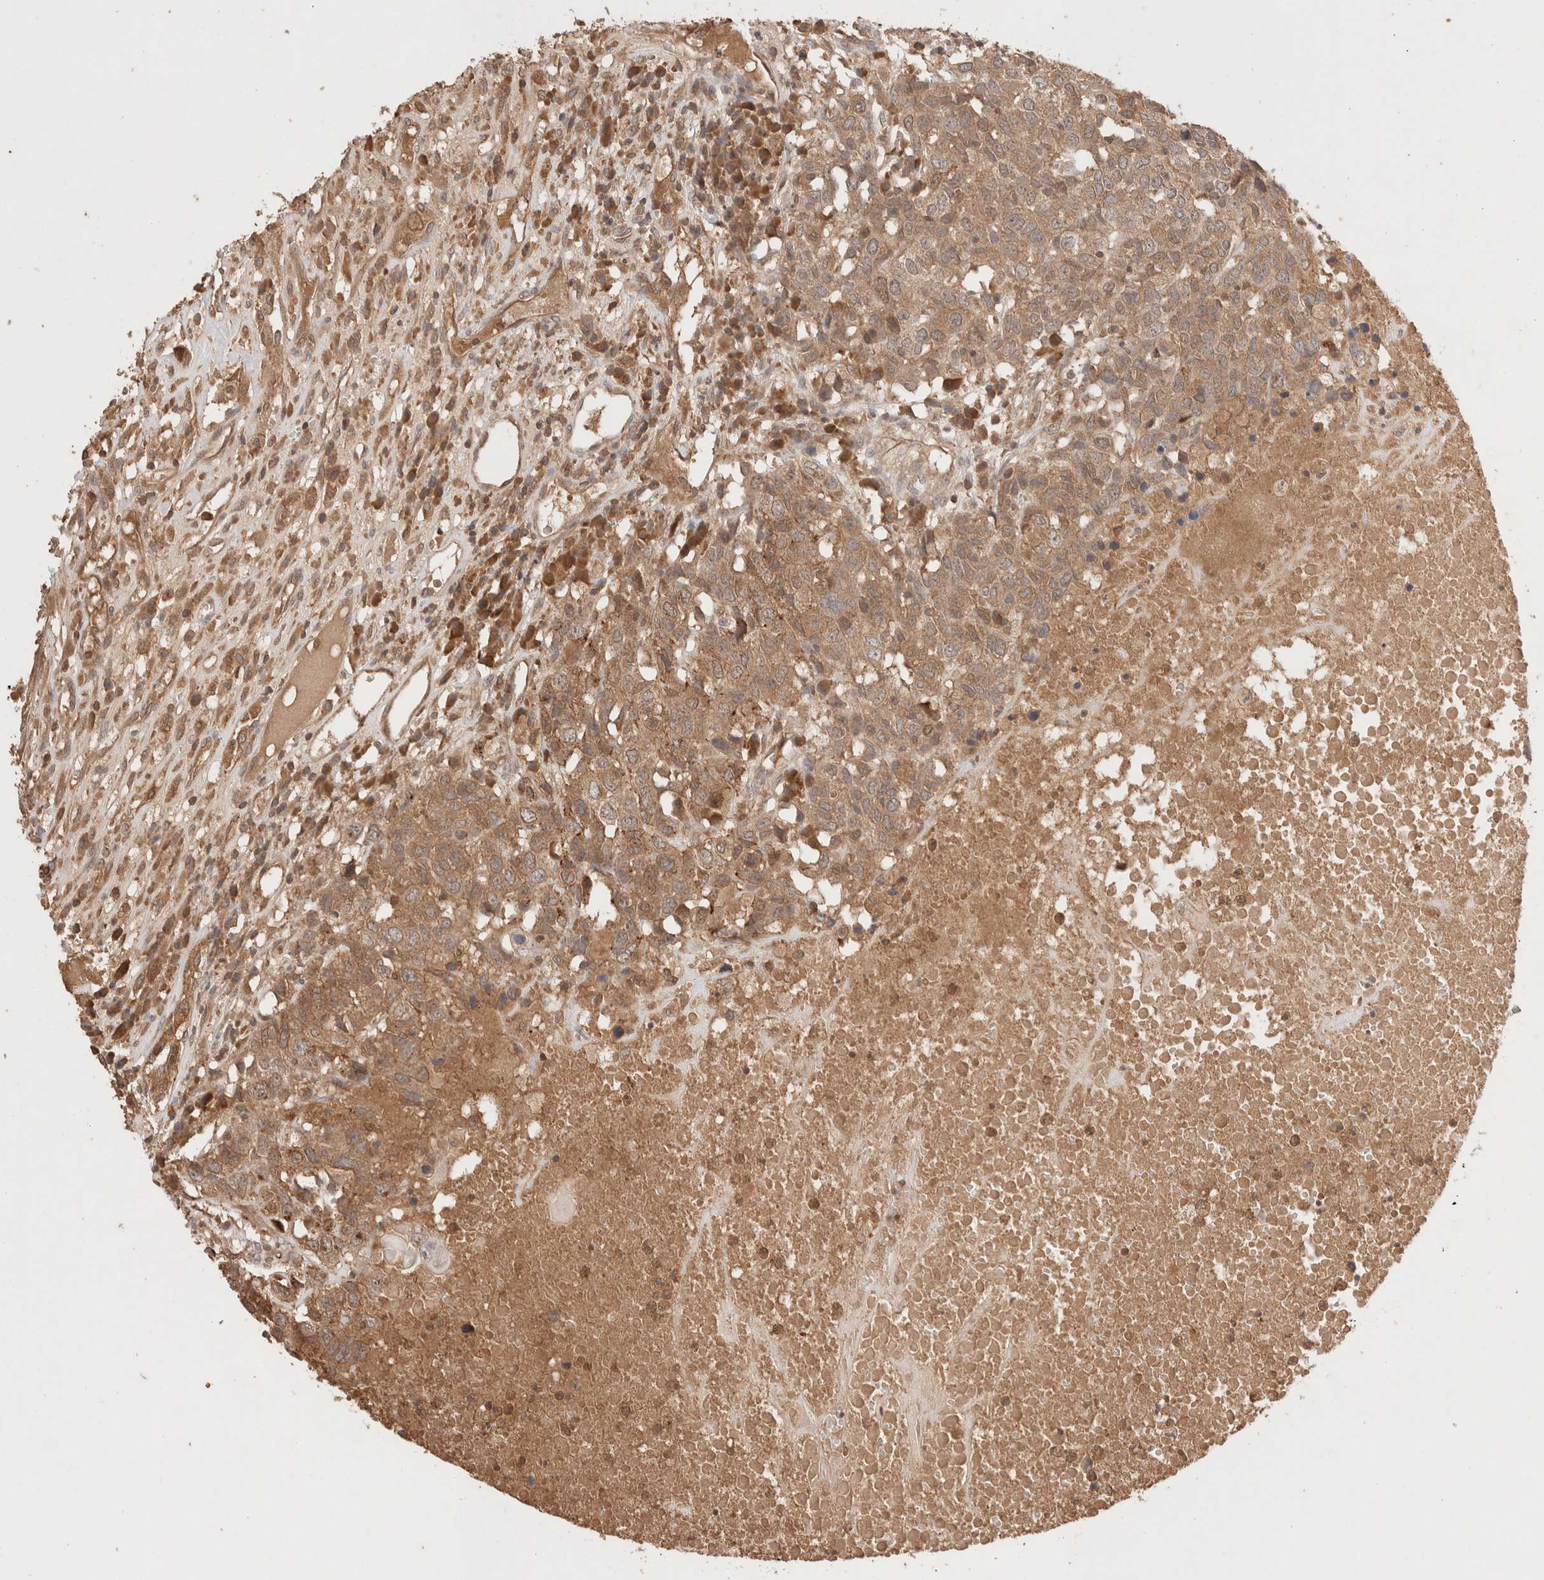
{"staining": {"intensity": "moderate", "quantity": ">75%", "location": "cytoplasmic/membranous"}, "tissue": "head and neck cancer", "cell_type": "Tumor cells", "image_type": "cancer", "snomed": [{"axis": "morphology", "description": "Squamous cell carcinoma, NOS"}, {"axis": "topography", "description": "Head-Neck"}], "caption": "DAB immunohistochemical staining of squamous cell carcinoma (head and neck) demonstrates moderate cytoplasmic/membranous protein staining in about >75% of tumor cells.", "gene": "CARNMT1", "patient": {"sex": "male", "age": 66}}